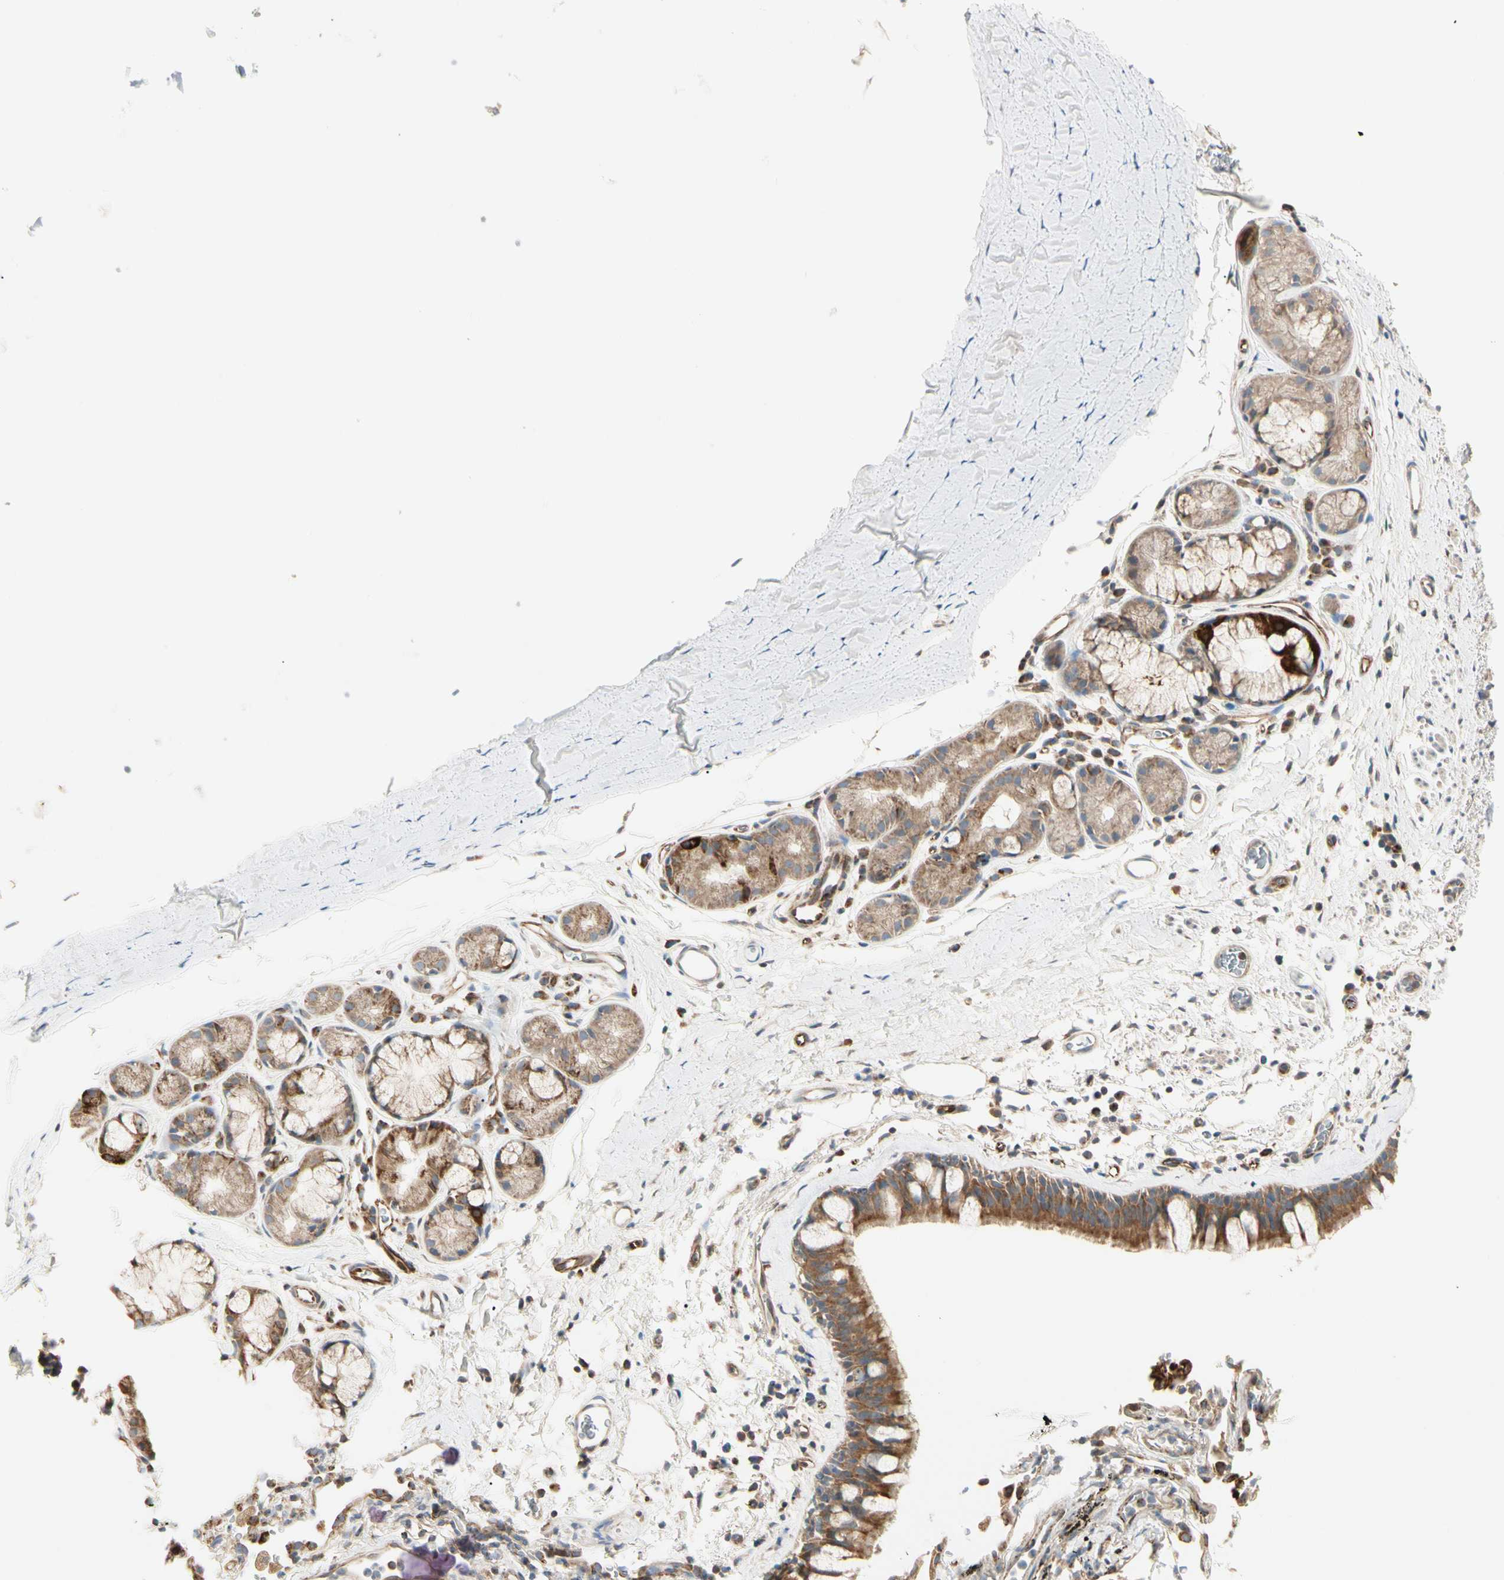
{"staining": {"intensity": "strong", "quantity": ">75%", "location": "cytoplasmic/membranous"}, "tissue": "bronchus", "cell_type": "Respiratory epithelial cells", "image_type": "normal", "snomed": [{"axis": "morphology", "description": "Normal tissue, NOS"}, {"axis": "morphology", "description": "Malignant melanoma, Metastatic site"}, {"axis": "topography", "description": "Bronchus"}, {"axis": "topography", "description": "Lung"}], "caption": "Protein positivity by IHC shows strong cytoplasmic/membranous expression in about >75% of respiratory epithelial cells in benign bronchus. (Brightfield microscopy of DAB IHC at high magnification).", "gene": "TBC1D10A", "patient": {"sex": "male", "age": 64}}